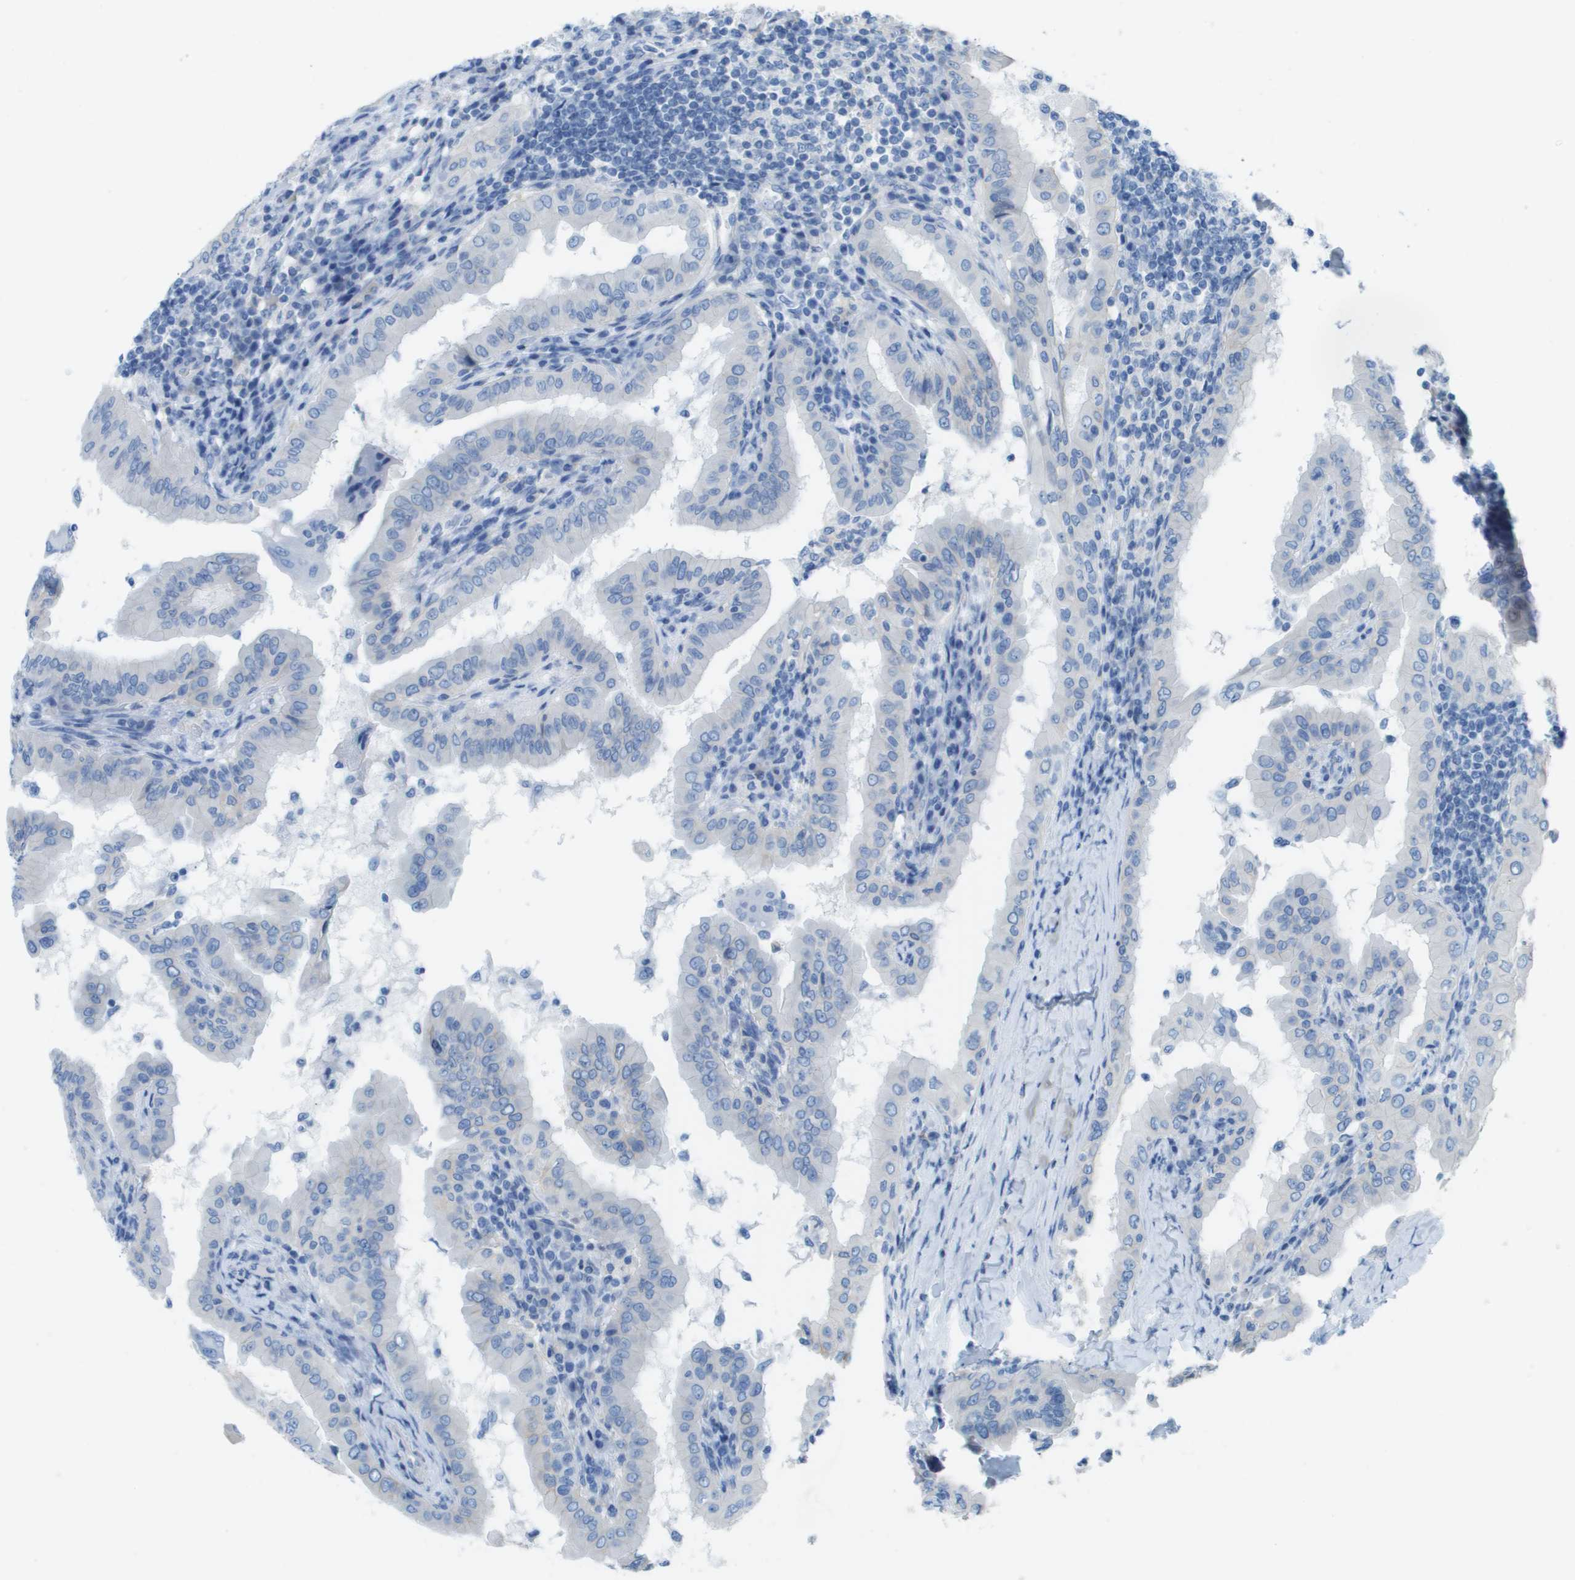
{"staining": {"intensity": "negative", "quantity": "none", "location": "none"}, "tissue": "thyroid cancer", "cell_type": "Tumor cells", "image_type": "cancer", "snomed": [{"axis": "morphology", "description": "Papillary adenocarcinoma, NOS"}, {"axis": "topography", "description": "Thyroid gland"}], "caption": "Tumor cells show no significant positivity in thyroid cancer.", "gene": "CD46", "patient": {"sex": "male", "age": 33}}